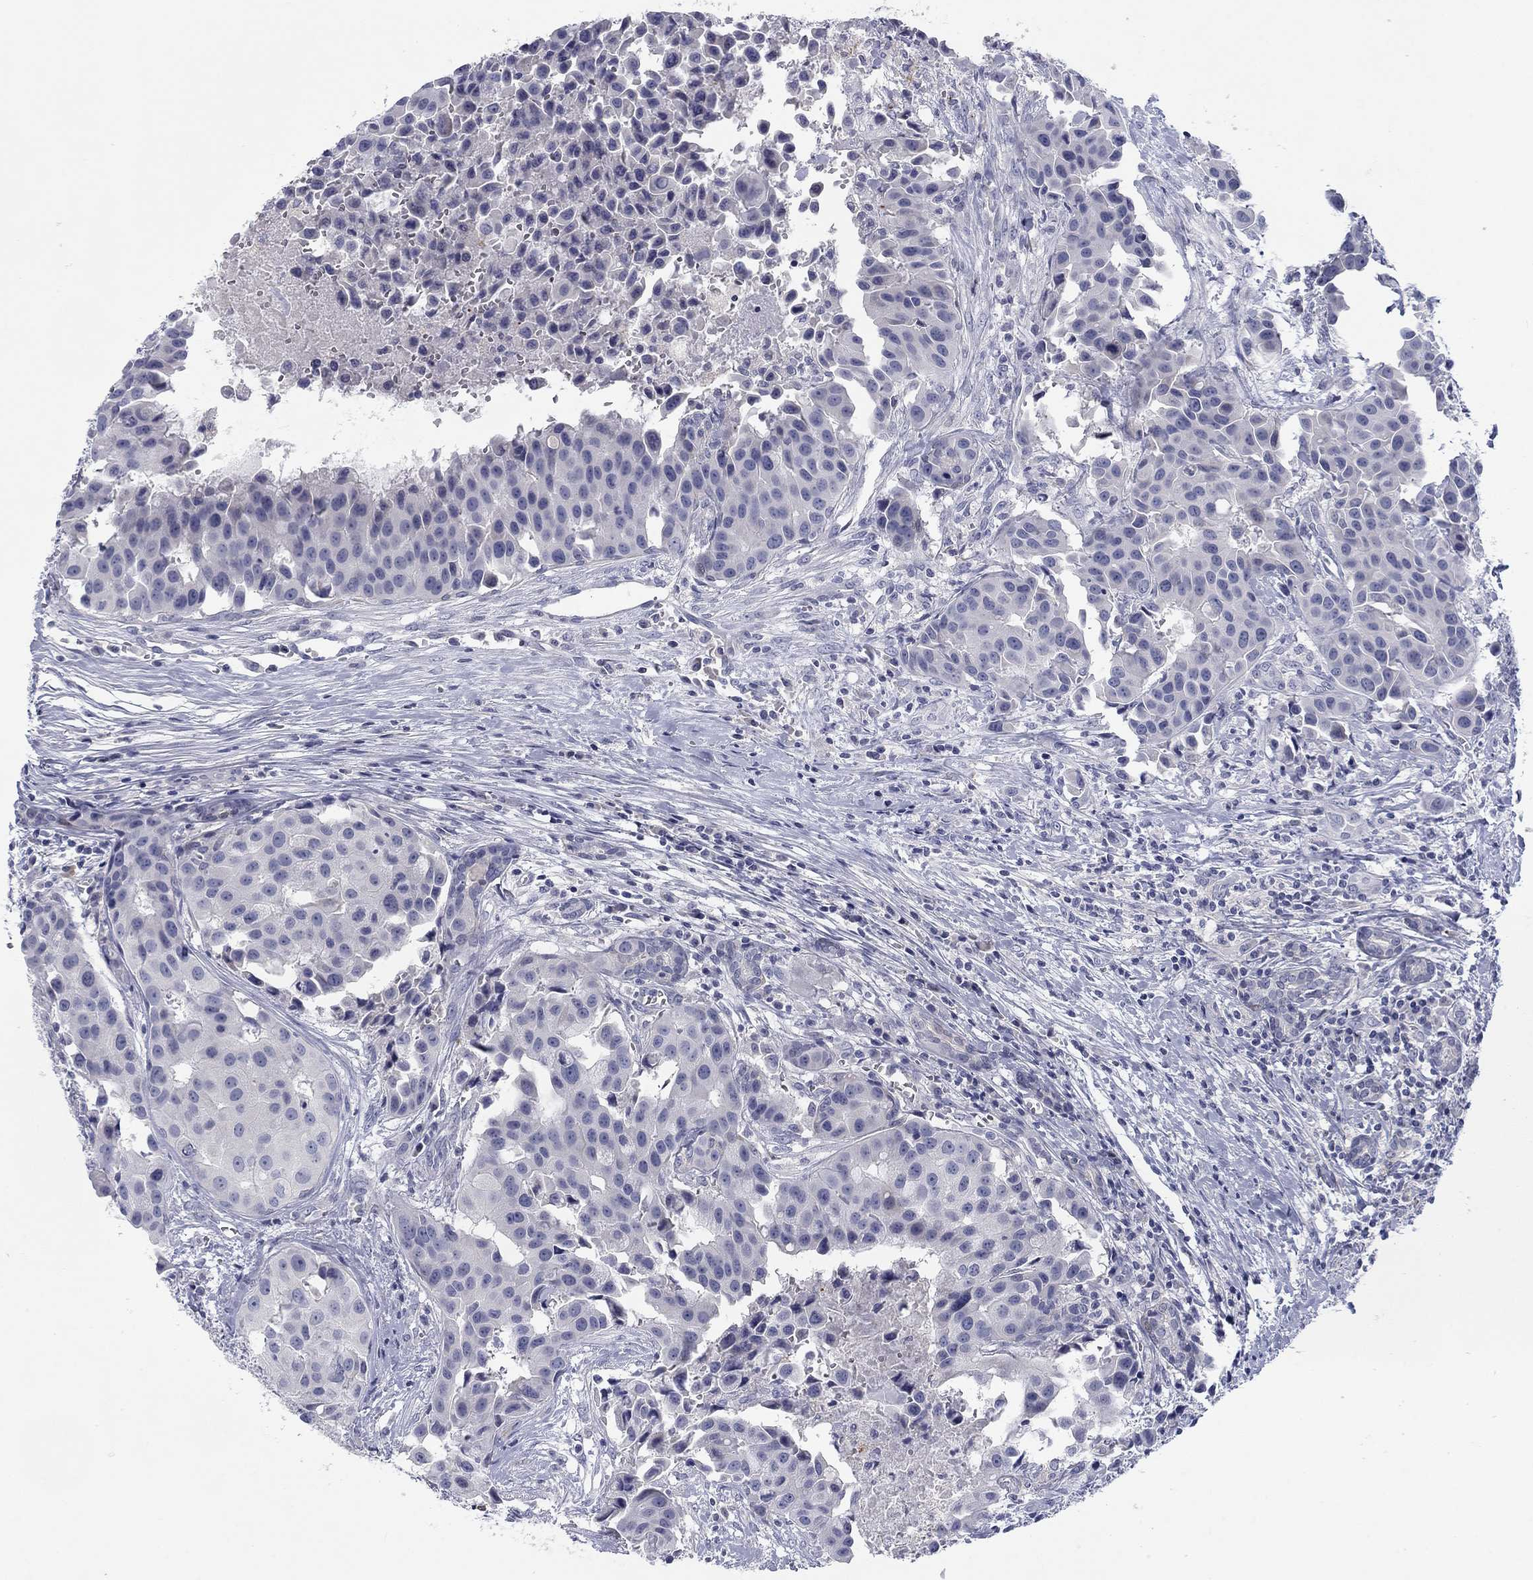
{"staining": {"intensity": "negative", "quantity": "none", "location": "none"}, "tissue": "head and neck cancer", "cell_type": "Tumor cells", "image_type": "cancer", "snomed": [{"axis": "morphology", "description": "Adenocarcinoma, NOS"}, {"axis": "topography", "description": "Head-Neck"}], "caption": "There is no significant staining in tumor cells of head and neck cancer. Nuclei are stained in blue.", "gene": "CALB1", "patient": {"sex": "male", "age": 76}}